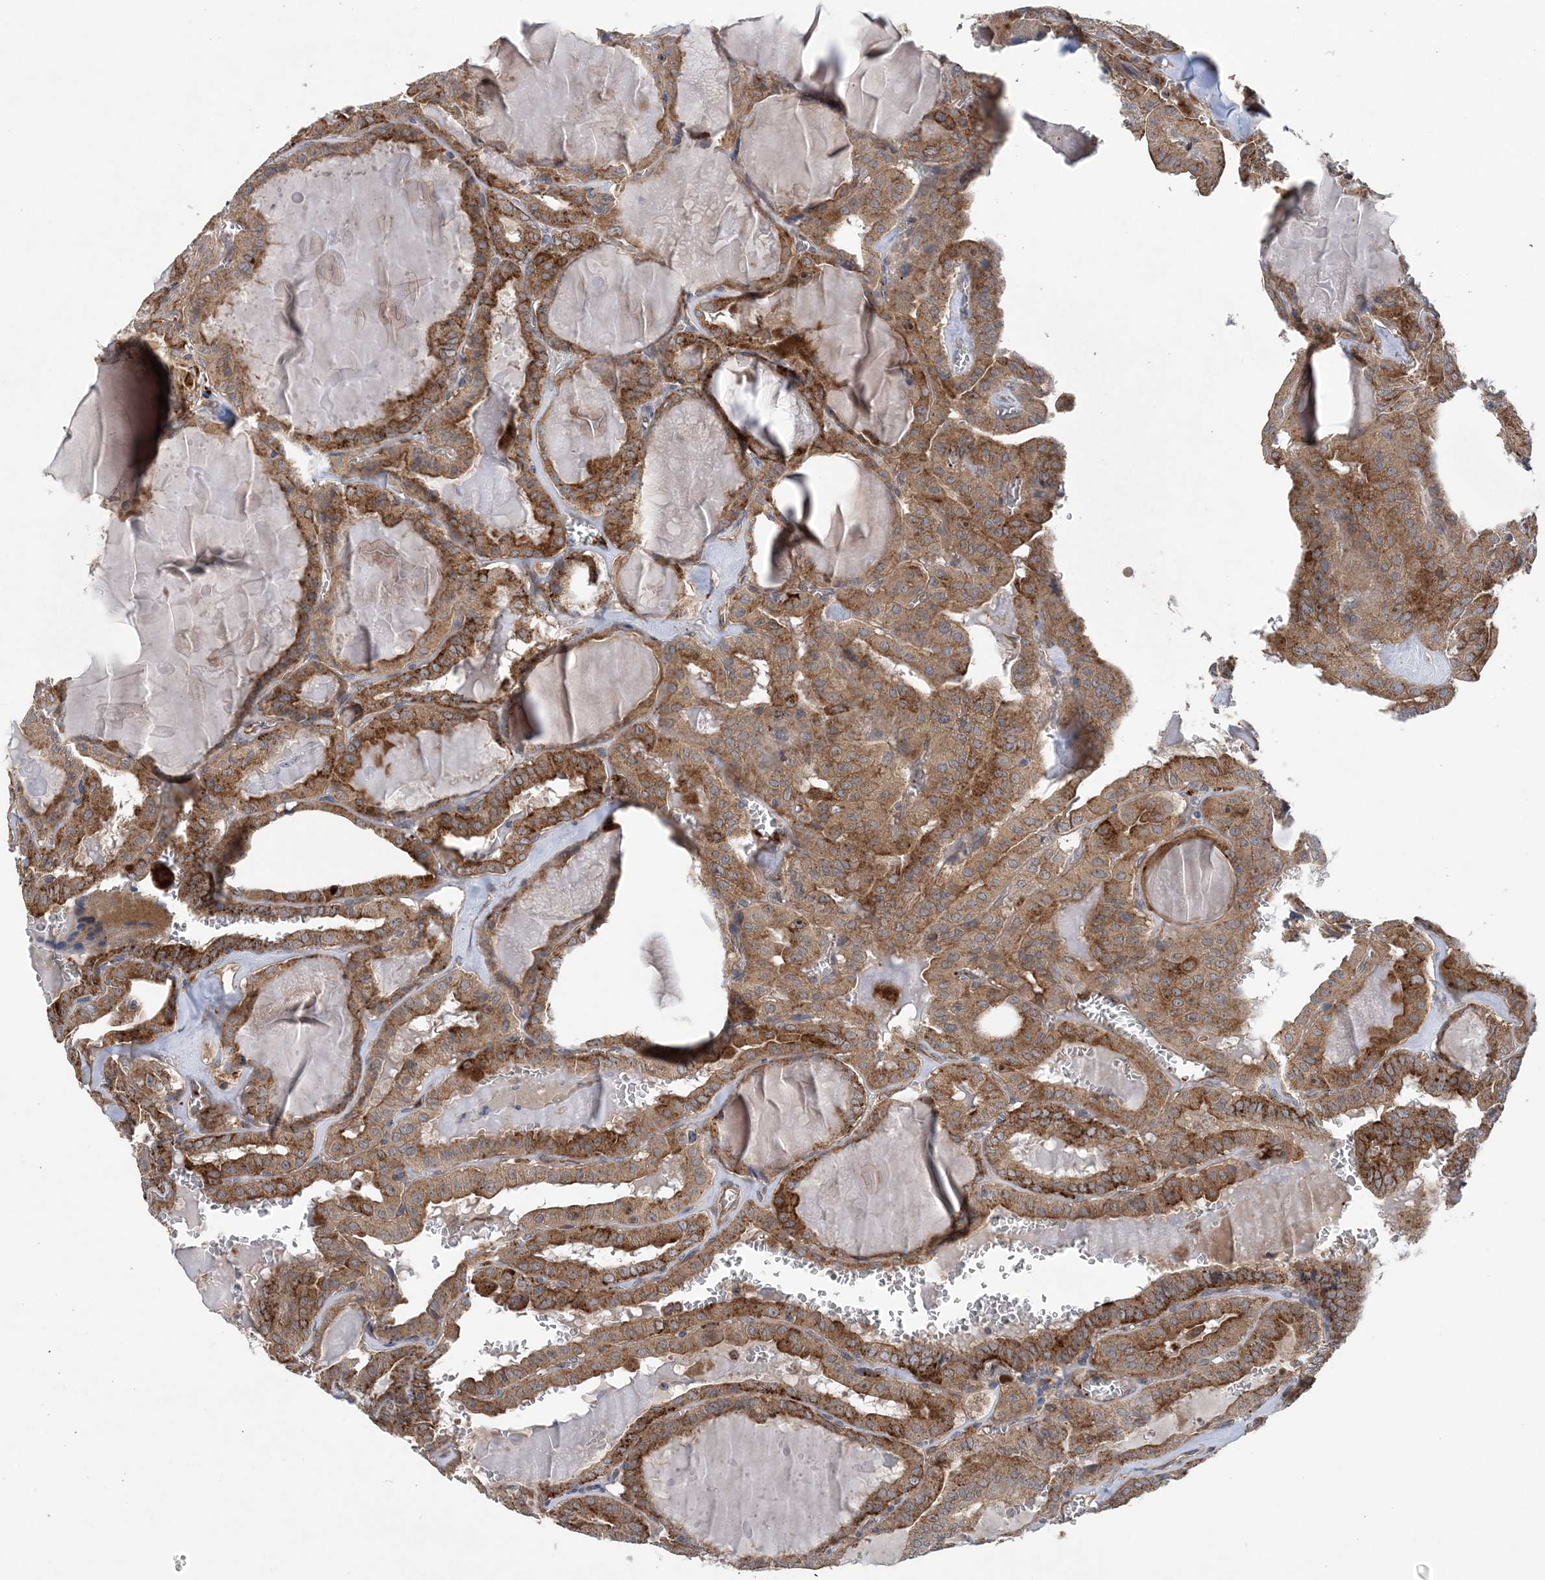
{"staining": {"intensity": "moderate", "quantity": ">75%", "location": "cytoplasmic/membranous"}, "tissue": "thyroid cancer", "cell_type": "Tumor cells", "image_type": "cancer", "snomed": [{"axis": "morphology", "description": "Papillary adenocarcinoma, NOS"}, {"axis": "topography", "description": "Thyroid gland"}], "caption": "Approximately >75% of tumor cells in human thyroid cancer (papillary adenocarcinoma) reveal moderate cytoplasmic/membranous protein positivity as visualized by brown immunohistochemical staining.", "gene": "PTTG1IP", "patient": {"sex": "male", "age": 52}}